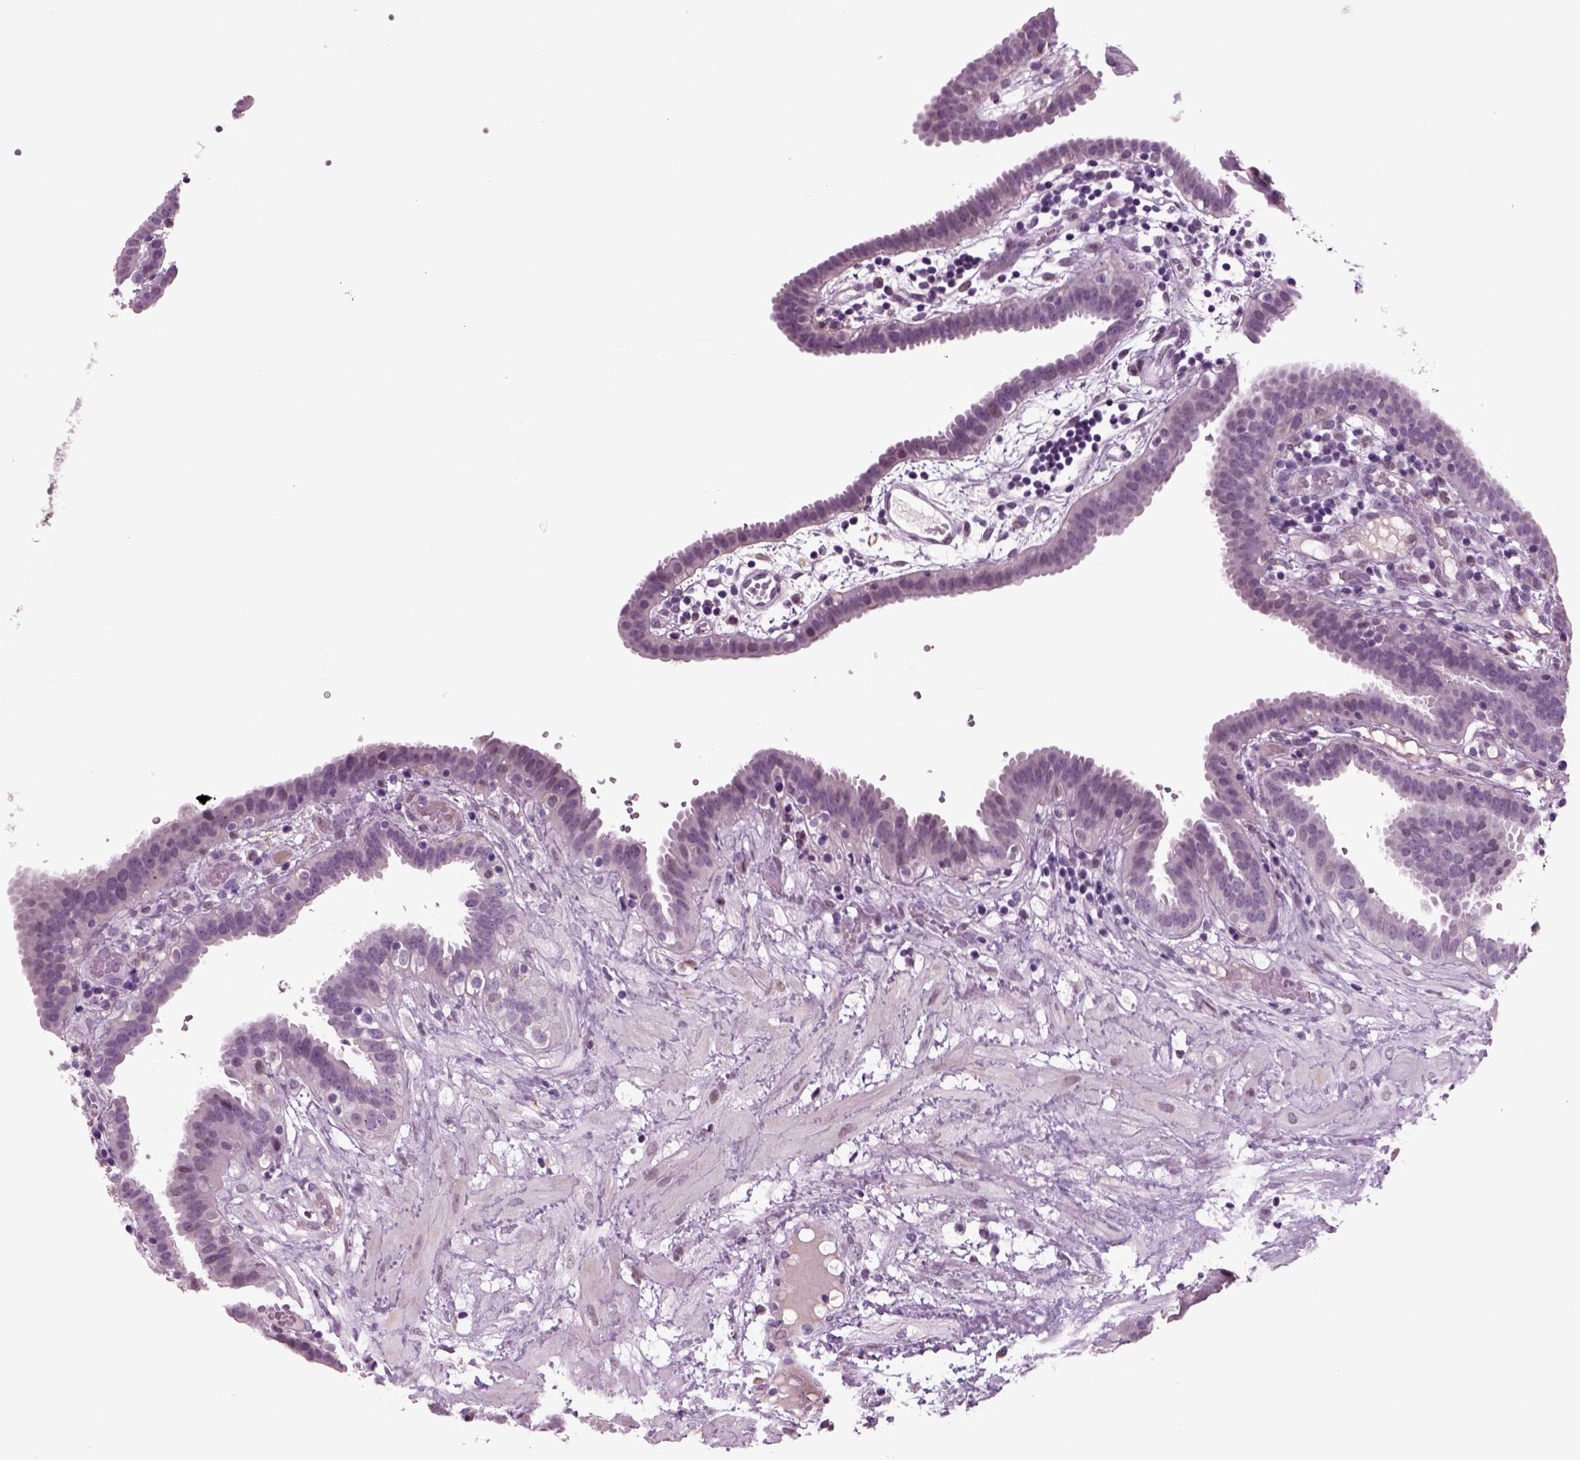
{"staining": {"intensity": "negative", "quantity": "none", "location": "none"}, "tissue": "fallopian tube", "cell_type": "Glandular cells", "image_type": "normal", "snomed": [{"axis": "morphology", "description": "Normal tissue, NOS"}, {"axis": "topography", "description": "Fallopian tube"}], "caption": "Protein analysis of unremarkable fallopian tube displays no significant staining in glandular cells.", "gene": "CHGB", "patient": {"sex": "female", "age": 37}}